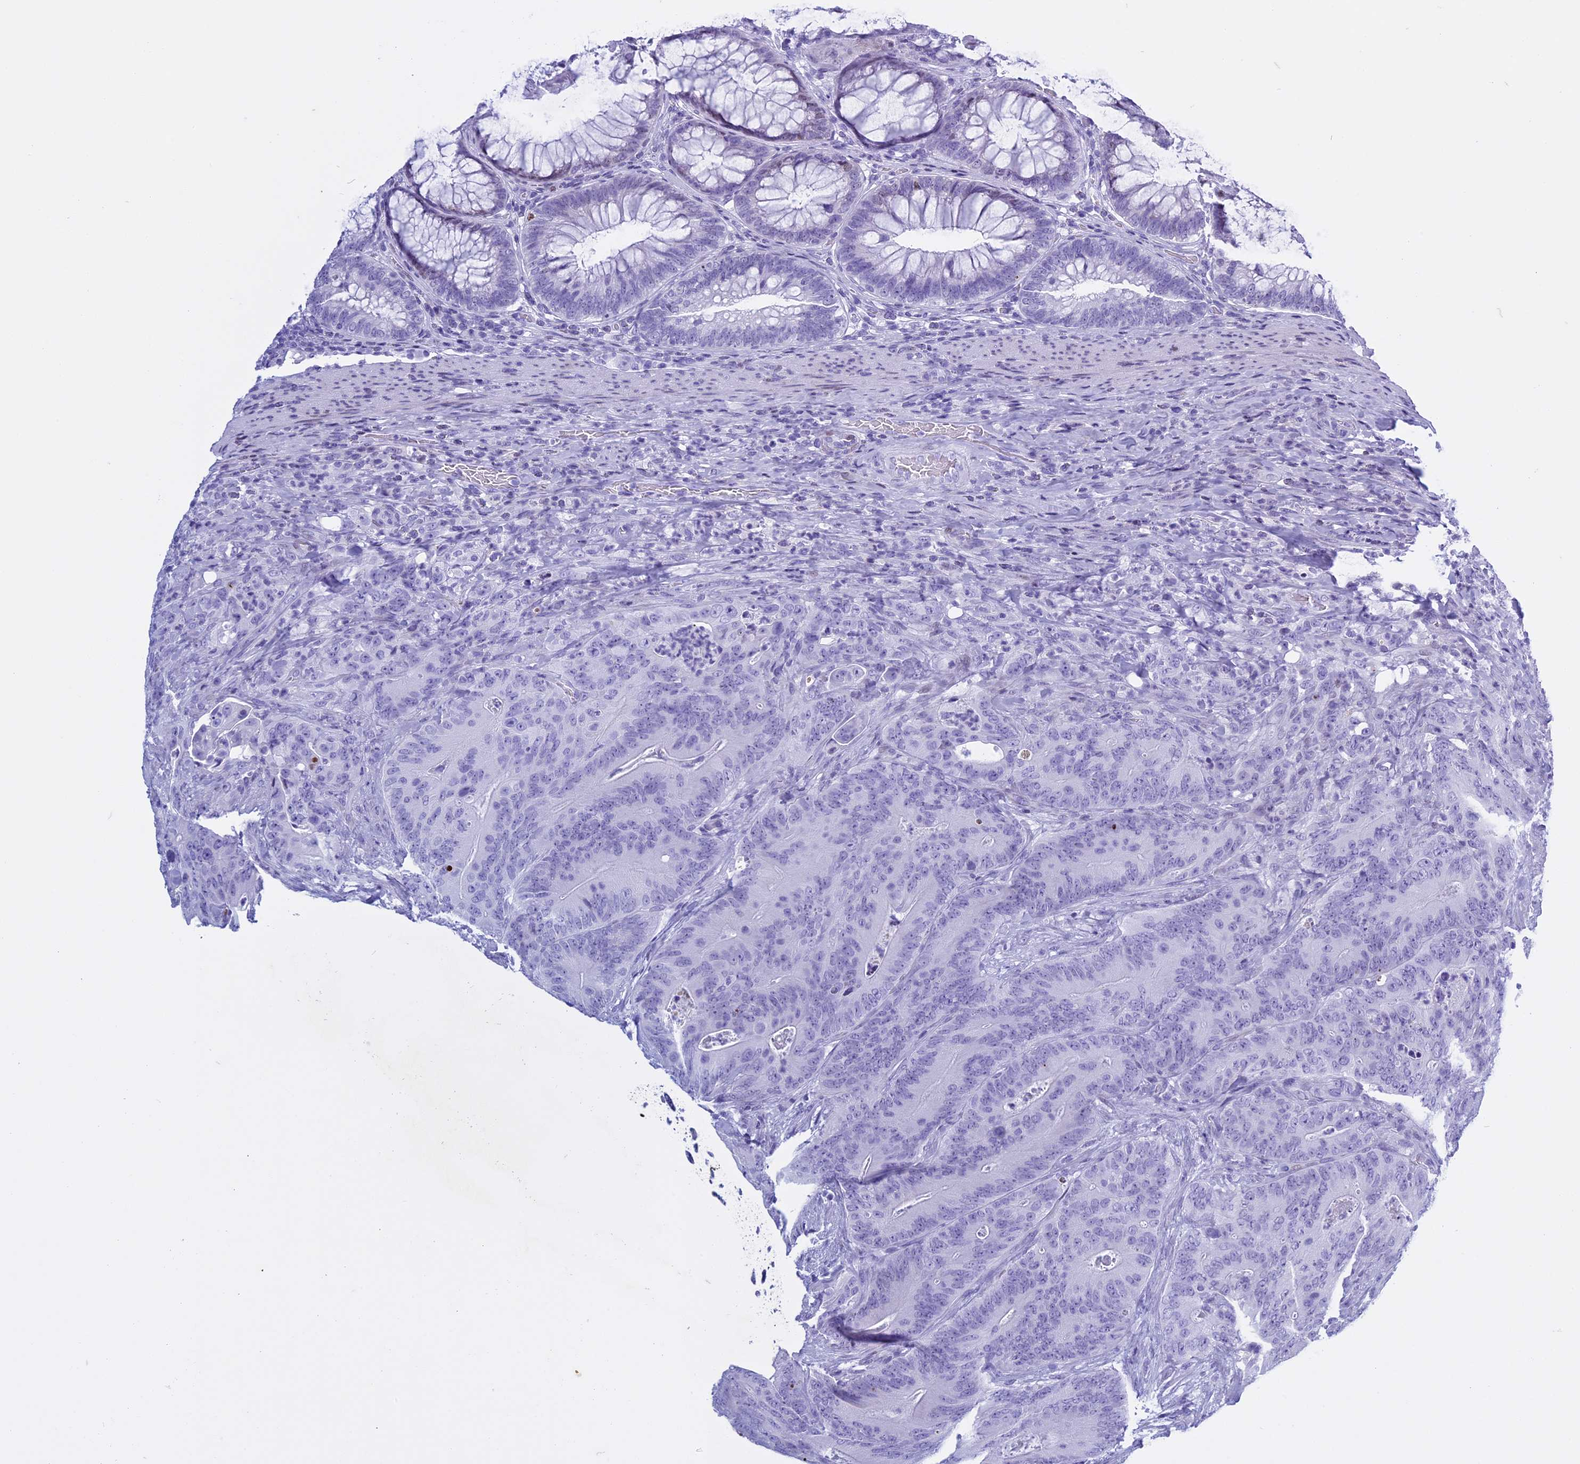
{"staining": {"intensity": "negative", "quantity": "none", "location": "none"}, "tissue": "colorectal cancer", "cell_type": "Tumor cells", "image_type": "cancer", "snomed": [{"axis": "morphology", "description": "Normal tissue, NOS"}, {"axis": "topography", "description": "Colon"}], "caption": "Immunohistochemistry (IHC) histopathology image of human colorectal cancer stained for a protein (brown), which reveals no positivity in tumor cells. Brightfield microscopy of IHC stained with DAB (brown) and hematoxylin (blue), captured at high magnification.", "gene": "KCTD21", "patient": {"sex": "female", "age": 82}}